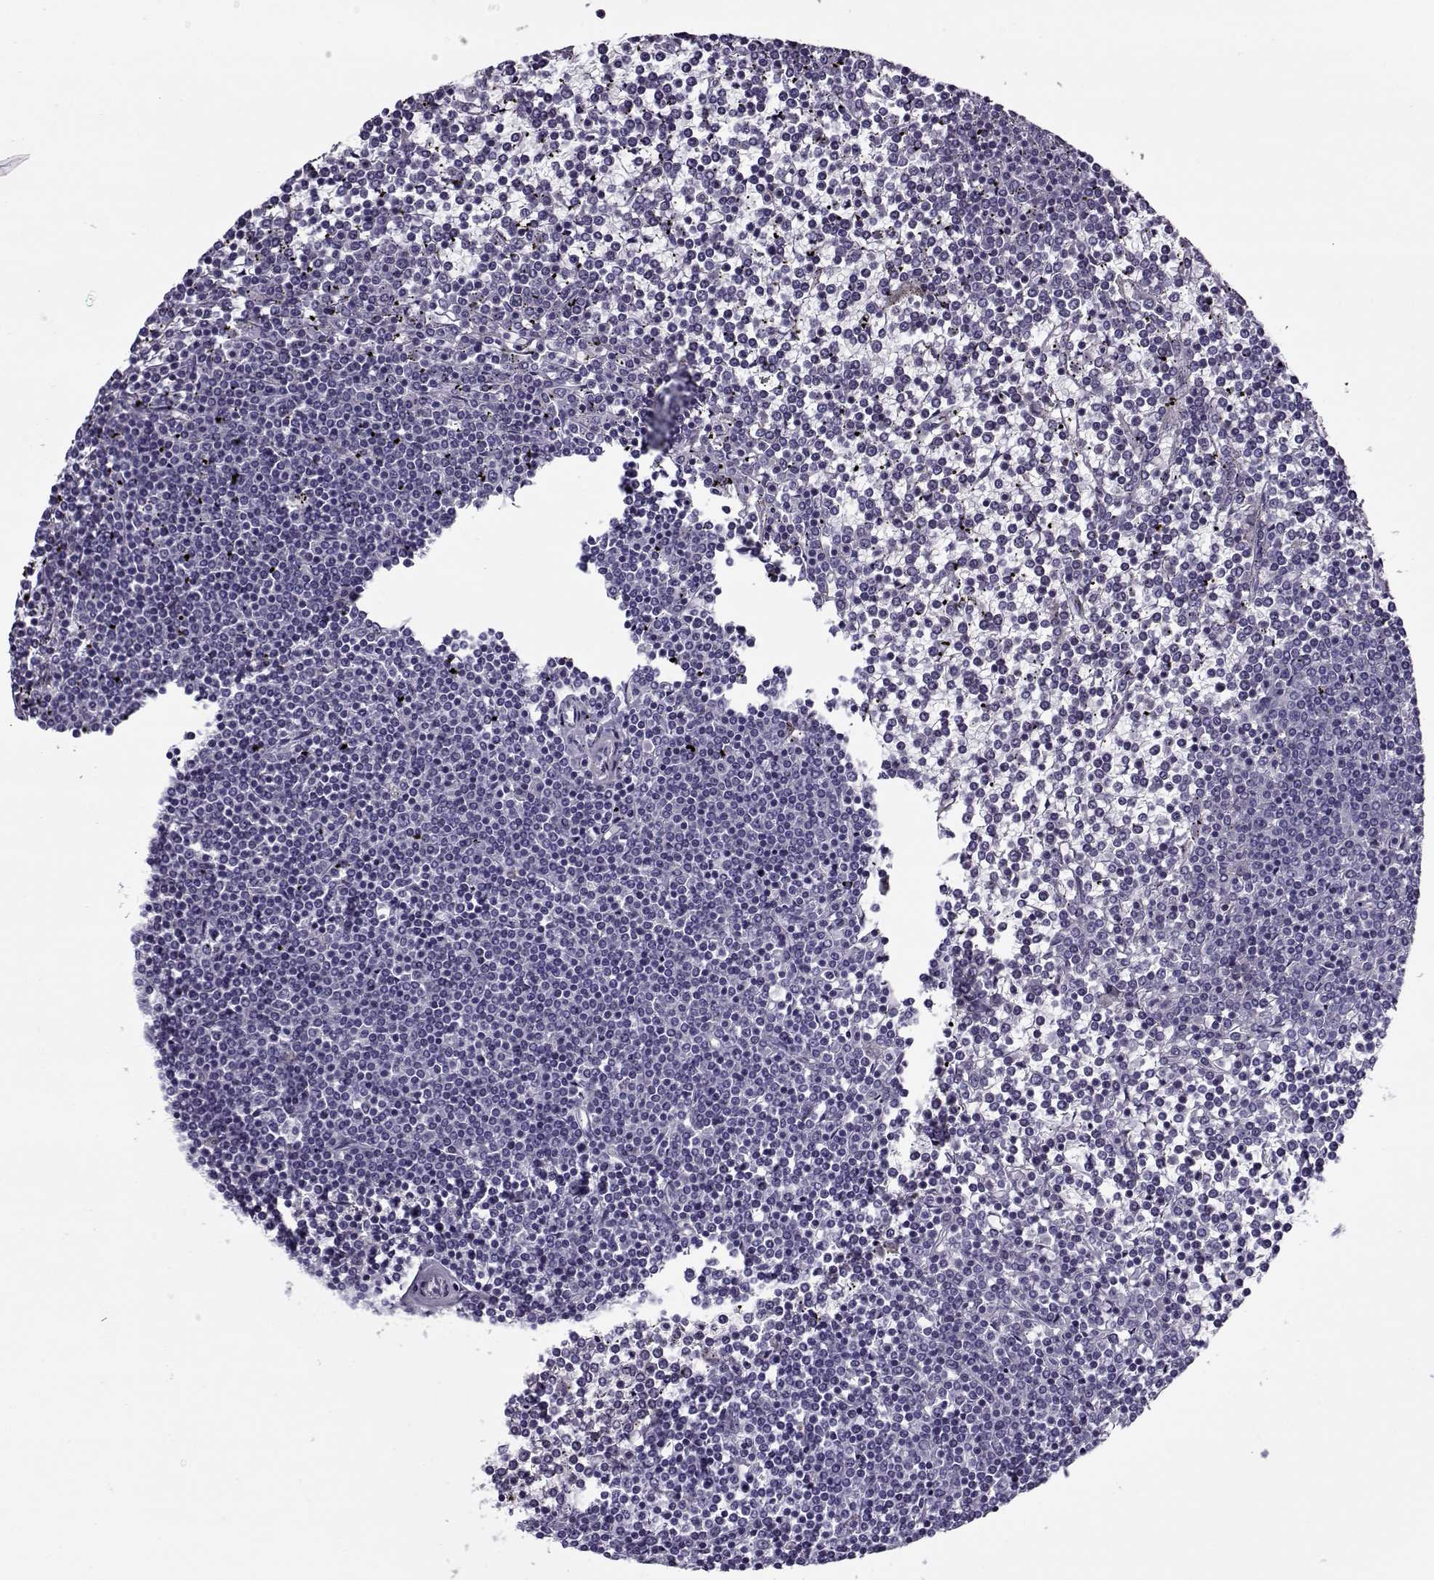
{"staining": {"intensity": "negative", "quantity": "none", "location": "none"}, "tissue": "lymphoma", "cell_type": "Tumor cells", "image_type": "cancer", "snomed": [{"axis": "morphology", "description": "Malignant lymphoma, non-Hodgkin's type, Low grade"}, {"axis": "topography", "description": "Spleen"}], "caption": "Tumor cells show no significant expression in low-grade malignant lymphoma, non-Hodgkin's type.", "gene": "GAGE2A", "patient": {"sex": "female", "age": 19}}